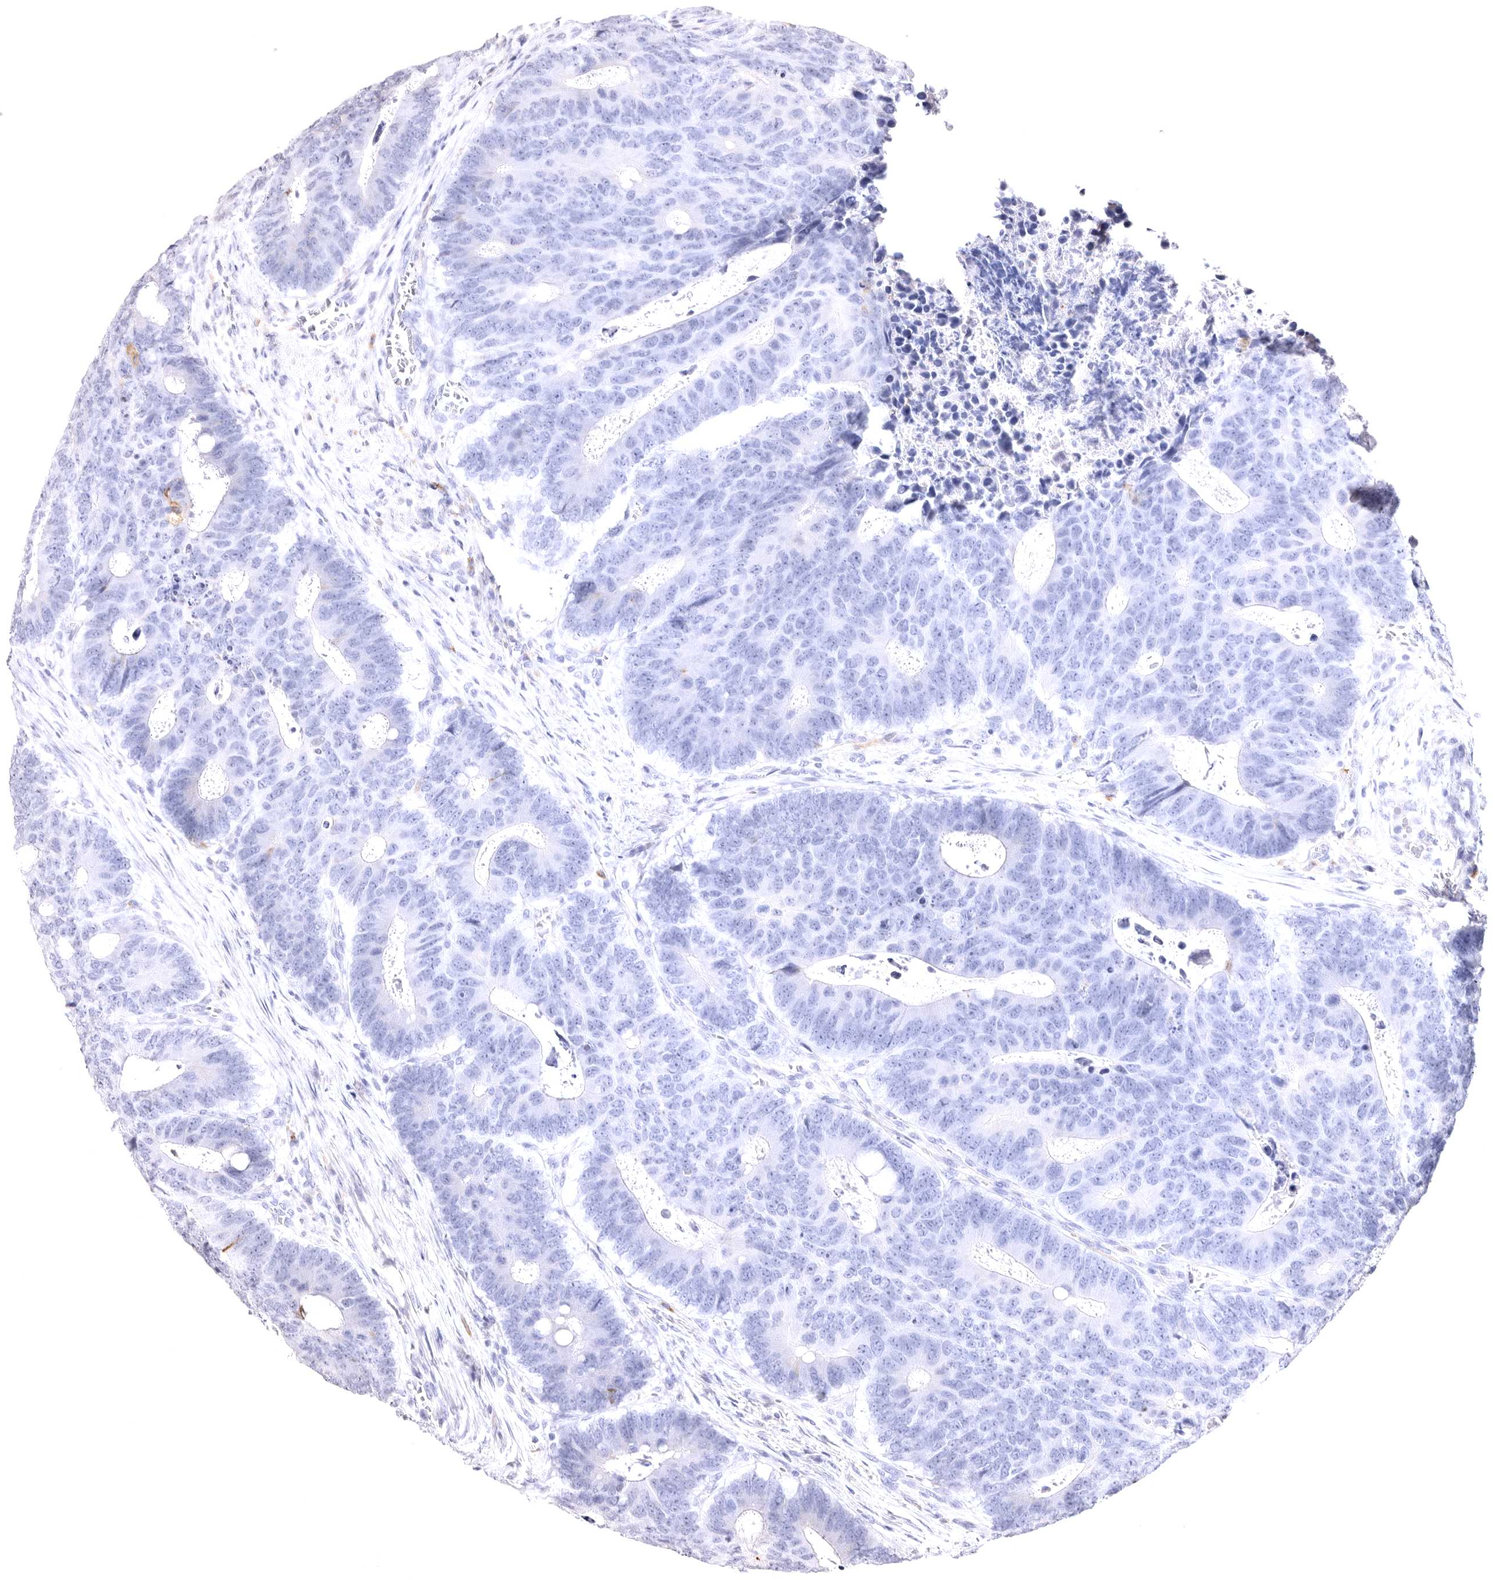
{"staining": {"intensity": "negative", "quantity": "none", "location": "none"}, "tissue": "colorectal cancer", "cell_type": "Tumor cells", "image_type": "cancer", "snomed": [{"axis": "morphology", "description": "Adenocarcinoma, NOS"}, {"axis": "topography", "description": "Colon"}], "caption": "This is an immunohistochemistry micrograph of colorectal adenocarcinoma. There is no staining in tumor cells.", "gene": "VPS45", "patient": {"sex": "male", "age": 87}}